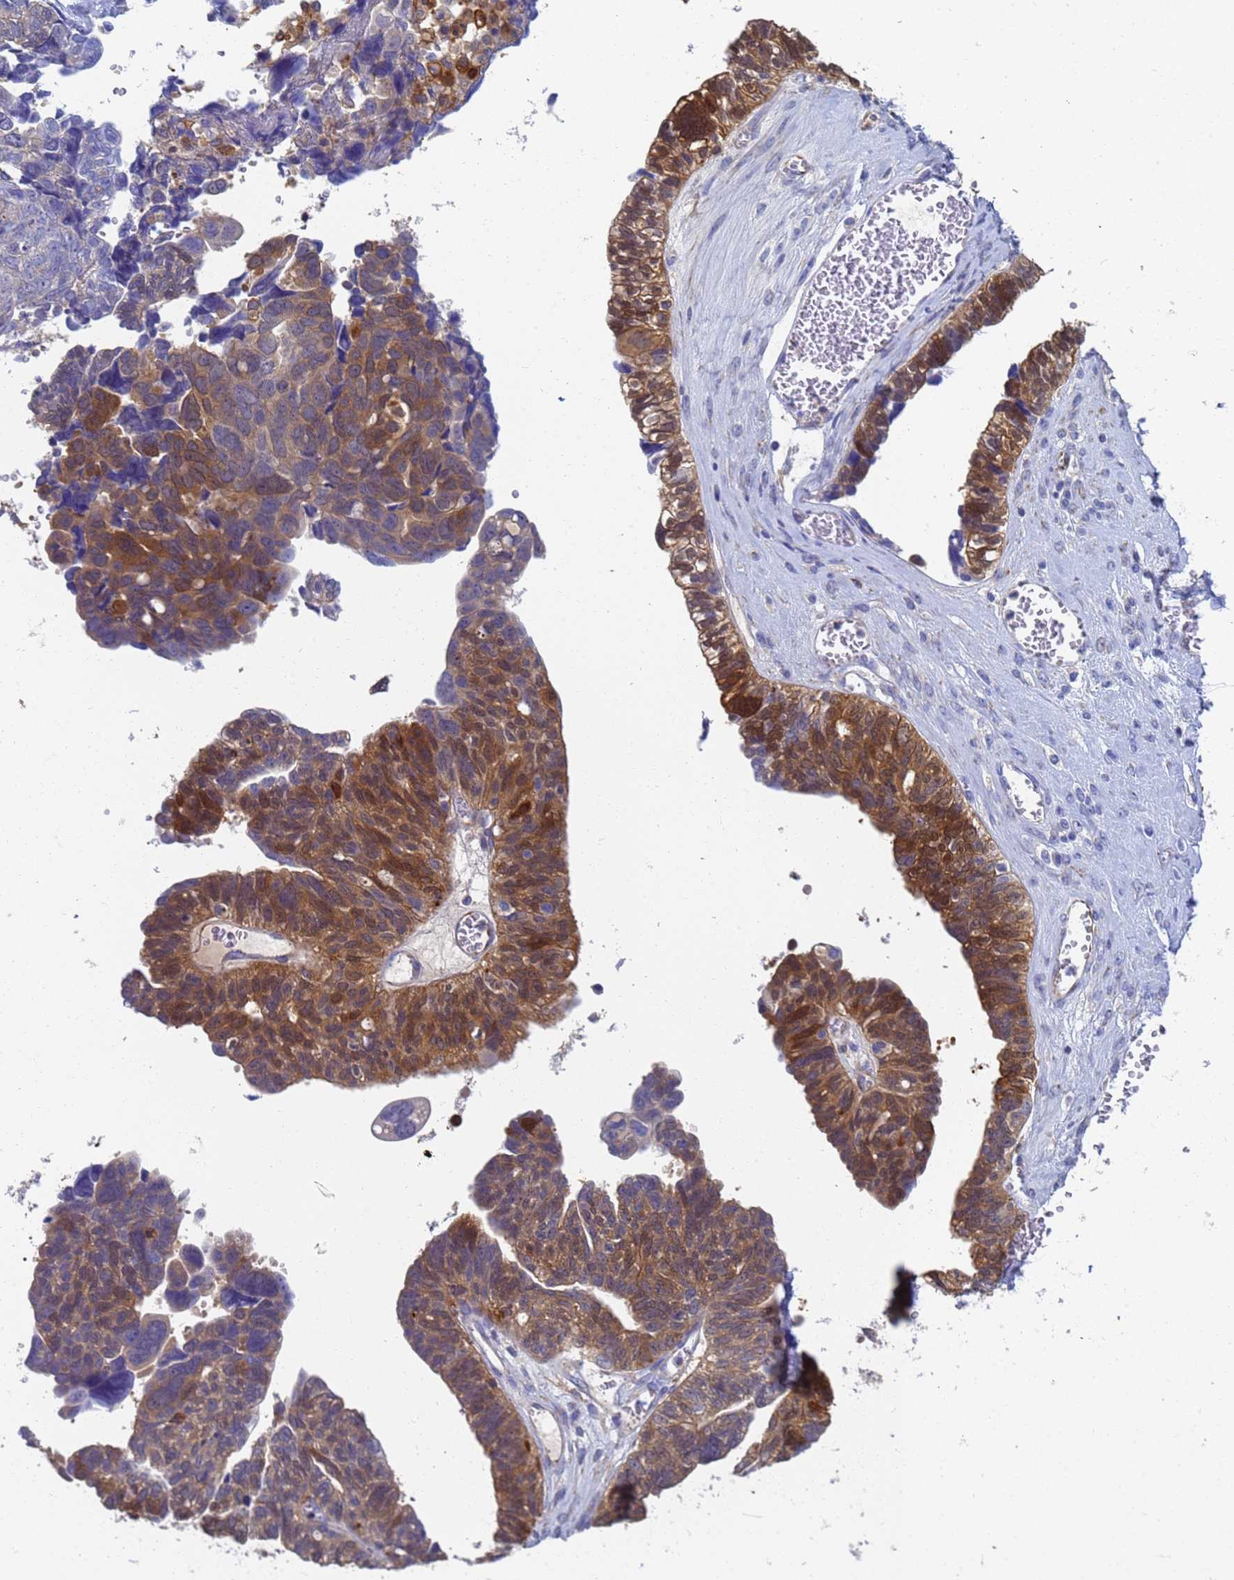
{"staining": {"intensity": "strong", "quantity": ">75%", "location": "cytoplasmic/membranous"}, "tissue": "ovarian cancer", "cell_type": "Tumor cells", "image_type": "cancer", "snomed": [{"axis": "morphology", "description": "Cystadenocarcinoma, serous, NOS"}, {"axis": "topography", "description": "Ovary"}], "caption": "This is an image of immunohistochemistry staining of ovarian serous cystadenocarcinoma, which shows strong expression in the cytoplasmic/membranous of tumor cells.", "gene": "GCHFR", "patient": {"sex": "female", "age": 79}}